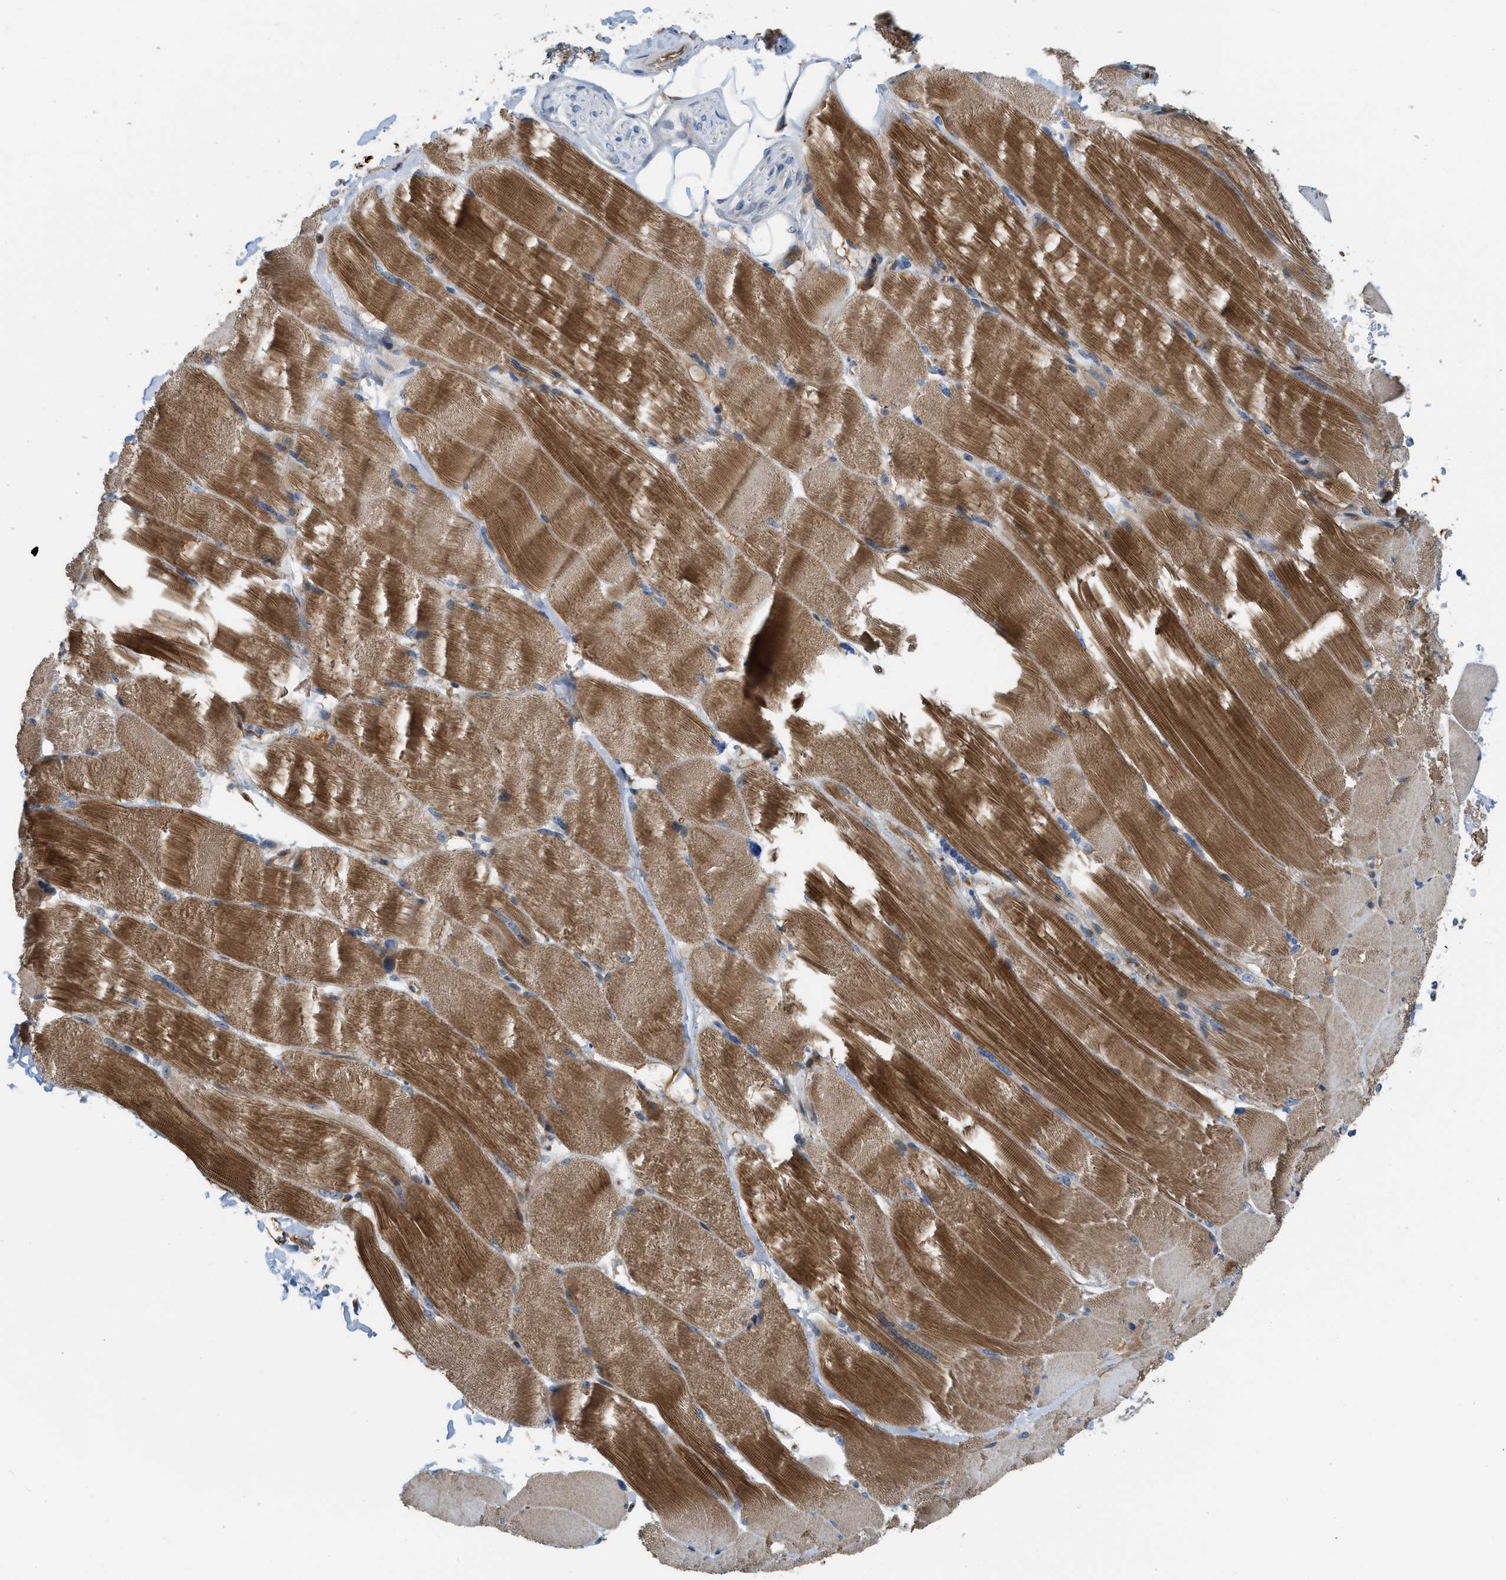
{"staining": {"intensity": "moderate", "quantity": "25%-75%", "location": "cytoplasmic/membranous"}, "tissue": "skeletal muscle", "cell_type": "Myocytes", "image_type": "normal", "snomed": [{"axis": "morphology", "description": "Normal tissue, NOS"}, {"axis": "topography", "description": "Skin"}, {"axis": "topography", "description": "Skeletal muscle"}], "caption": "Protein positivity by immunohistochemistry demonstrates moderate cytoplasmic/membranous staining in about 25%-75% of myocytes in benign skeletal muscle.", "gene": "DIPK1A", "patient": {"sex": "male", "age": 83}}